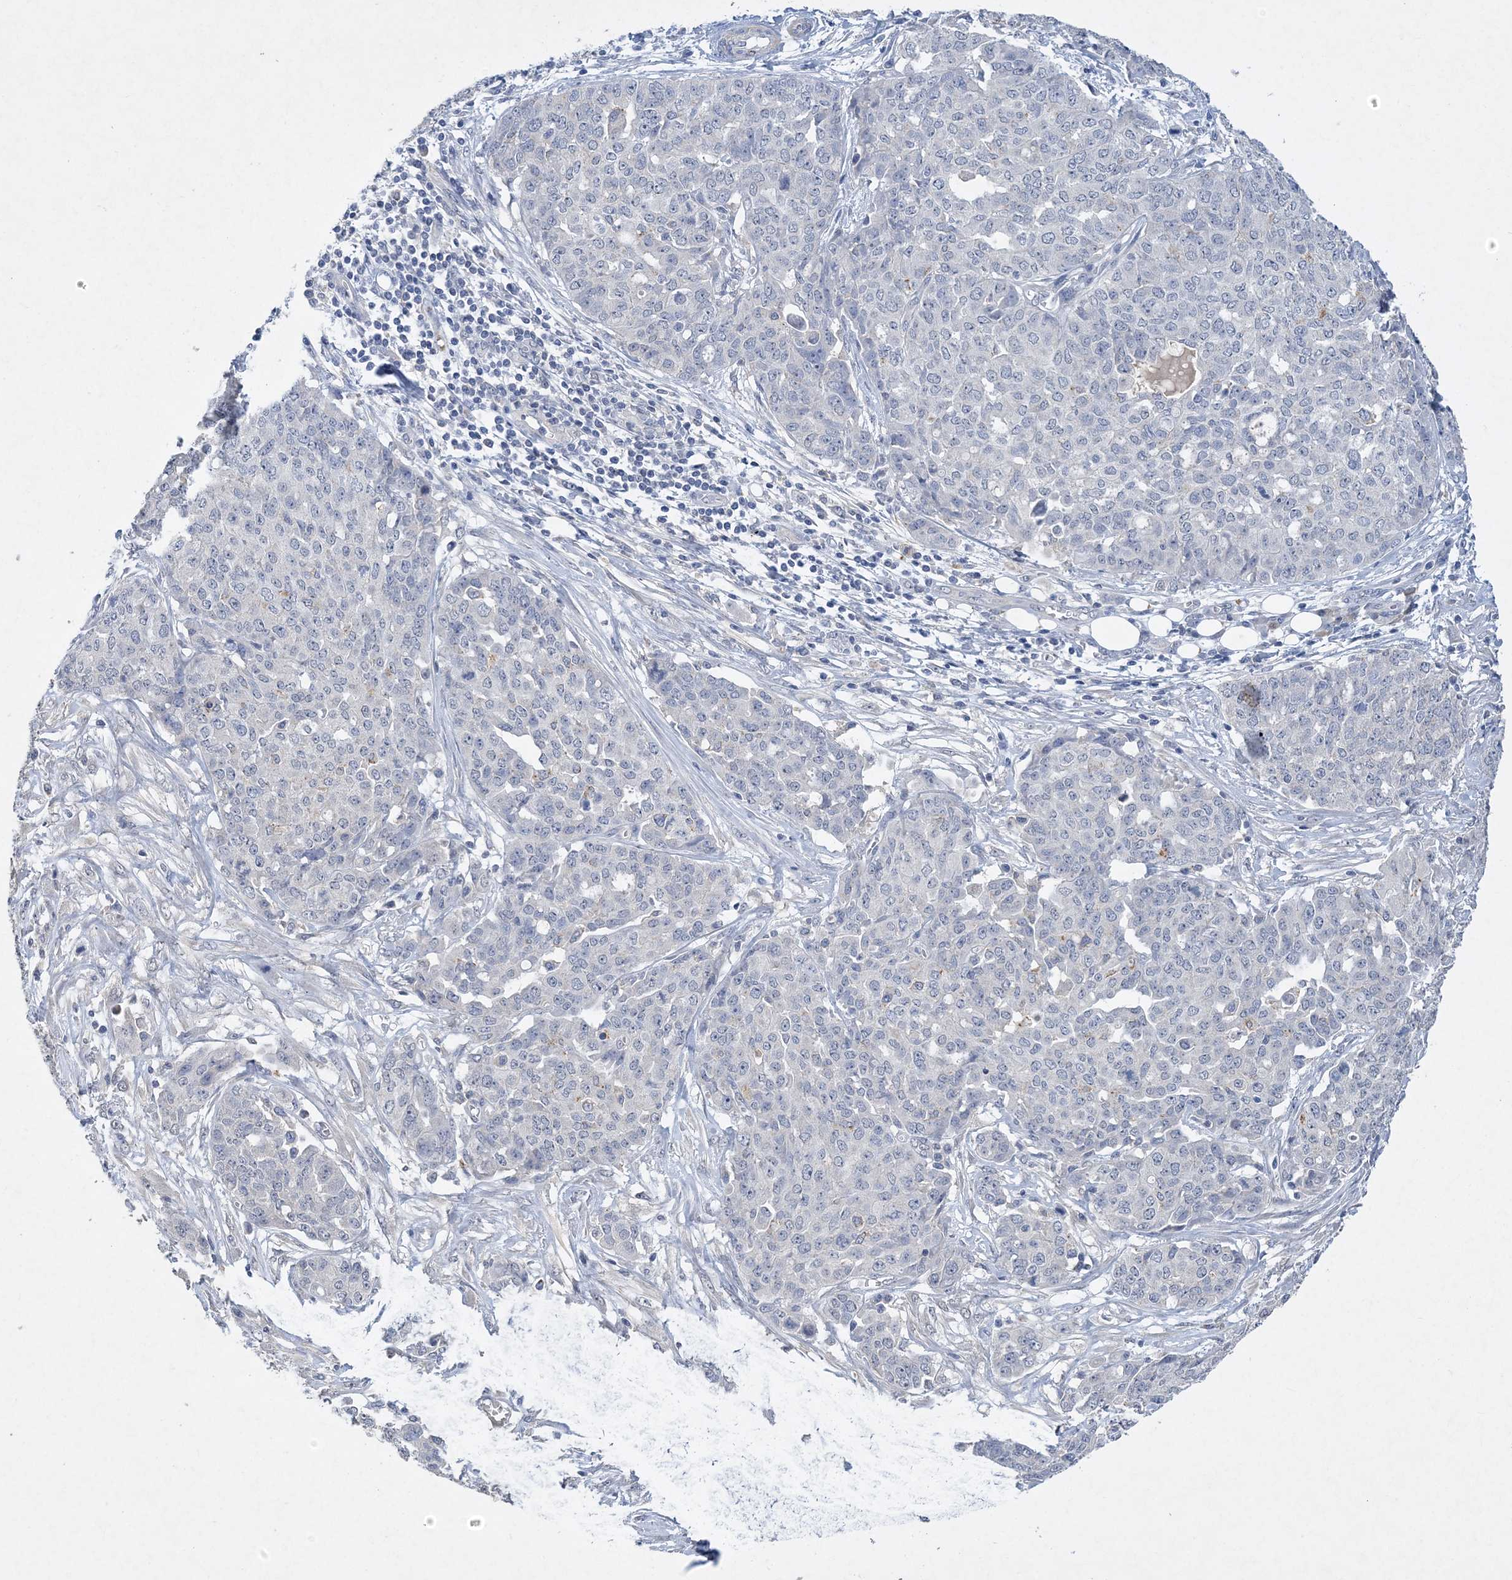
{"staining": {"intensity": "negative", "quantity": "none", "location": "none"}, "tissue": "ovarian cancer", "cell_type": "Tumor cells", "image_type": "cancer", "snomed": [{"axis": "morphology", "description": "Cystadenocarcinoma, serous, NOS"}, {"axis": "topography", "description": "Soft tissue"}, {"axis": "topography", "description": "Ovary"}], "caption": "An immunohistochemistry micrograph of ovarian cancer (serous cystadenocarcinoma) is shown. There is no staining in tumor cells of ovarian cancer (serous cystadenocarcinoma).", "gene": "C11orf58", "patient": {"sex": "female", "age": 57}}